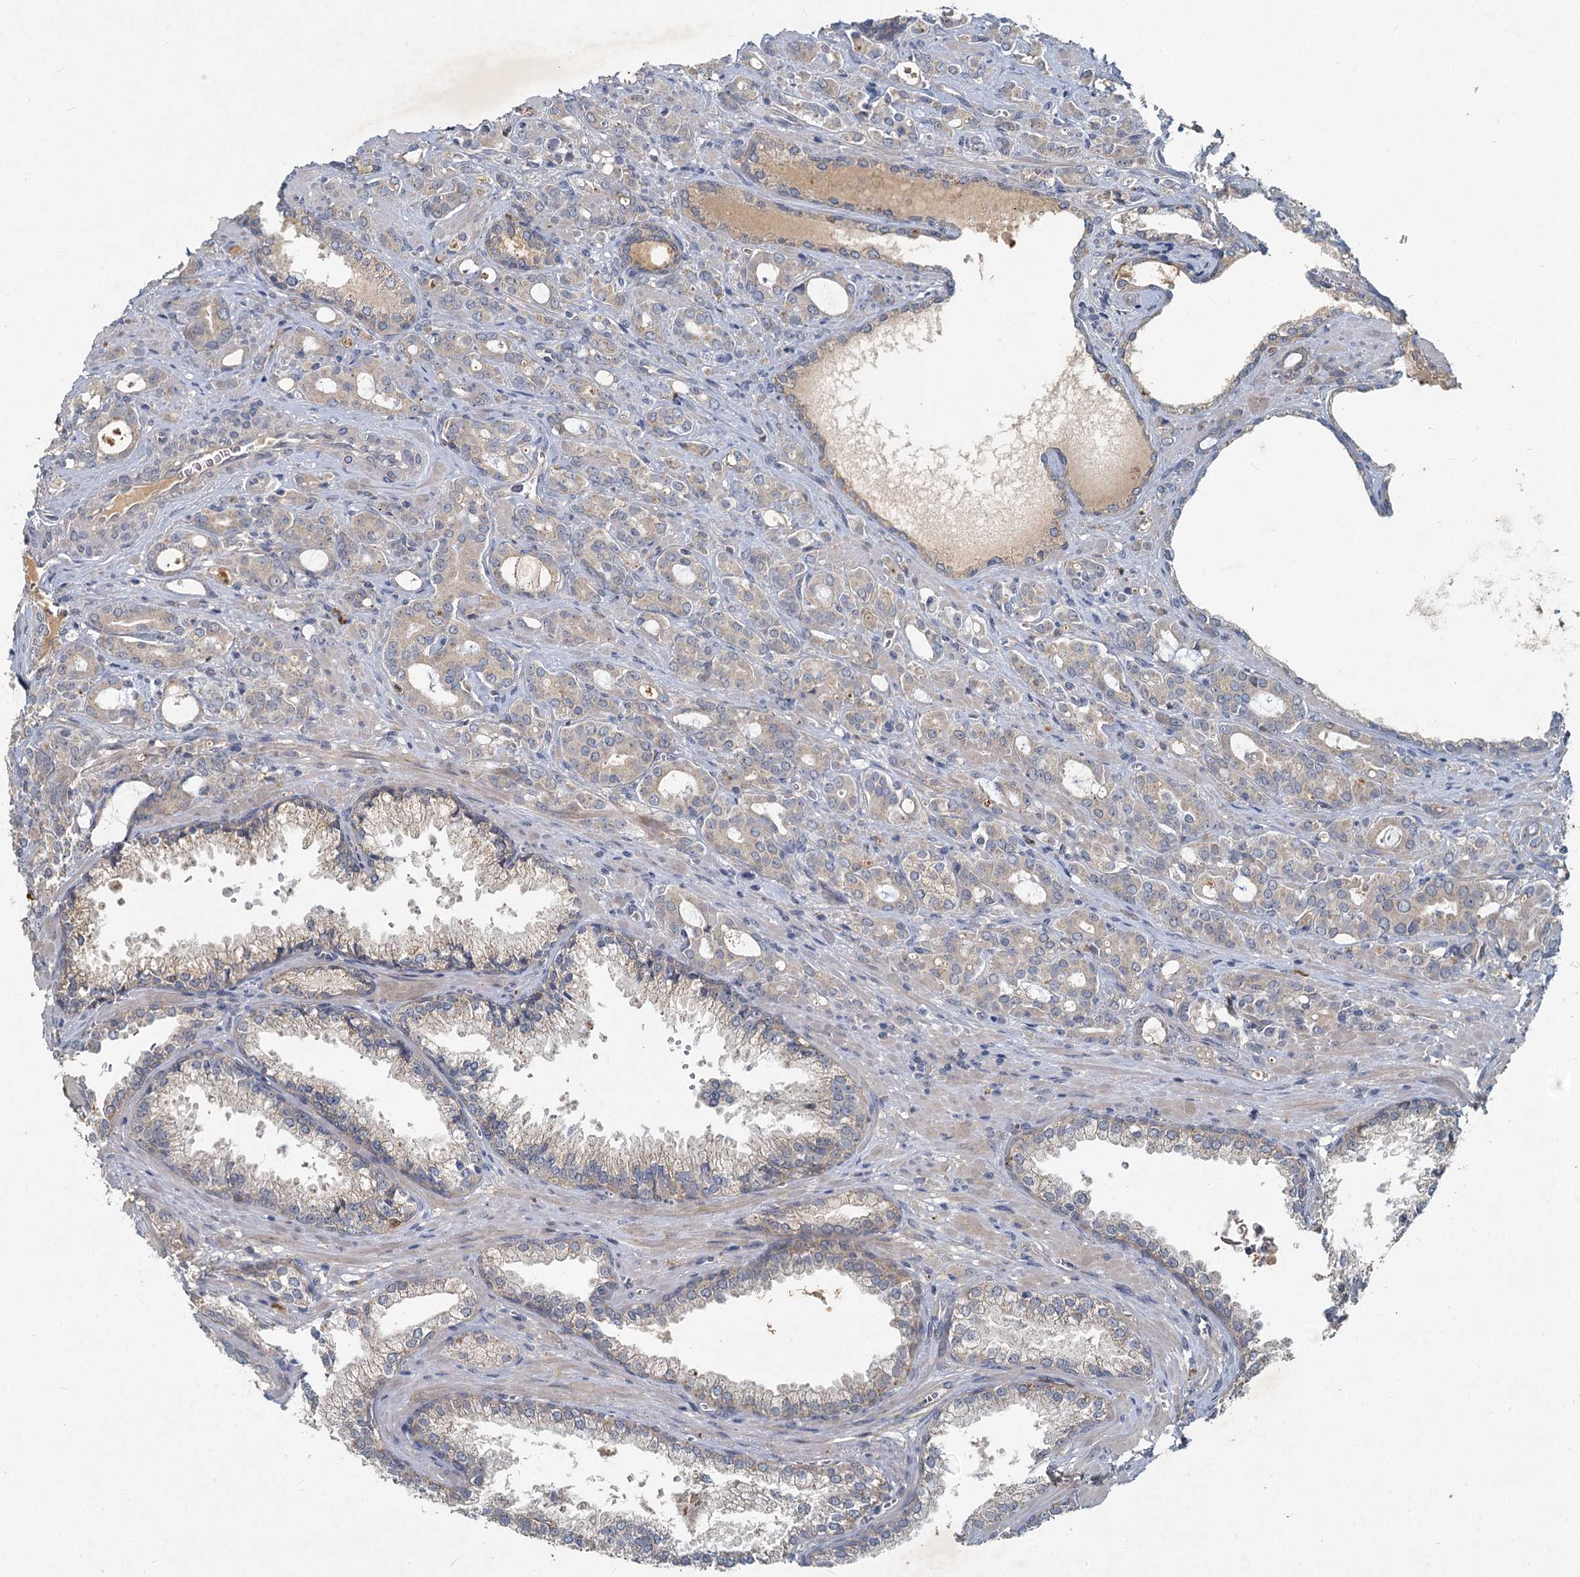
{"staining": {"intensity": "weak", "quantity": "<25%", "location": "cytoplasmic/membranous"}, "tissue": "prostate cancer", "cell_type": "Tumor cells", "image_type": "cancer", "snomed": [{"axis": "morphology", "description": "Adenocarcinoma, High grade"}, {"axis": "topography", "description": "Prostate"}], "caption": "This is a histopathology image of immunohistochemistry staining of high-grade adenocarcinoma (prostate), which shows no positivity in tumor cells.", "gene": "HERC3", "patient": {"sex": "male", "age": 72}}